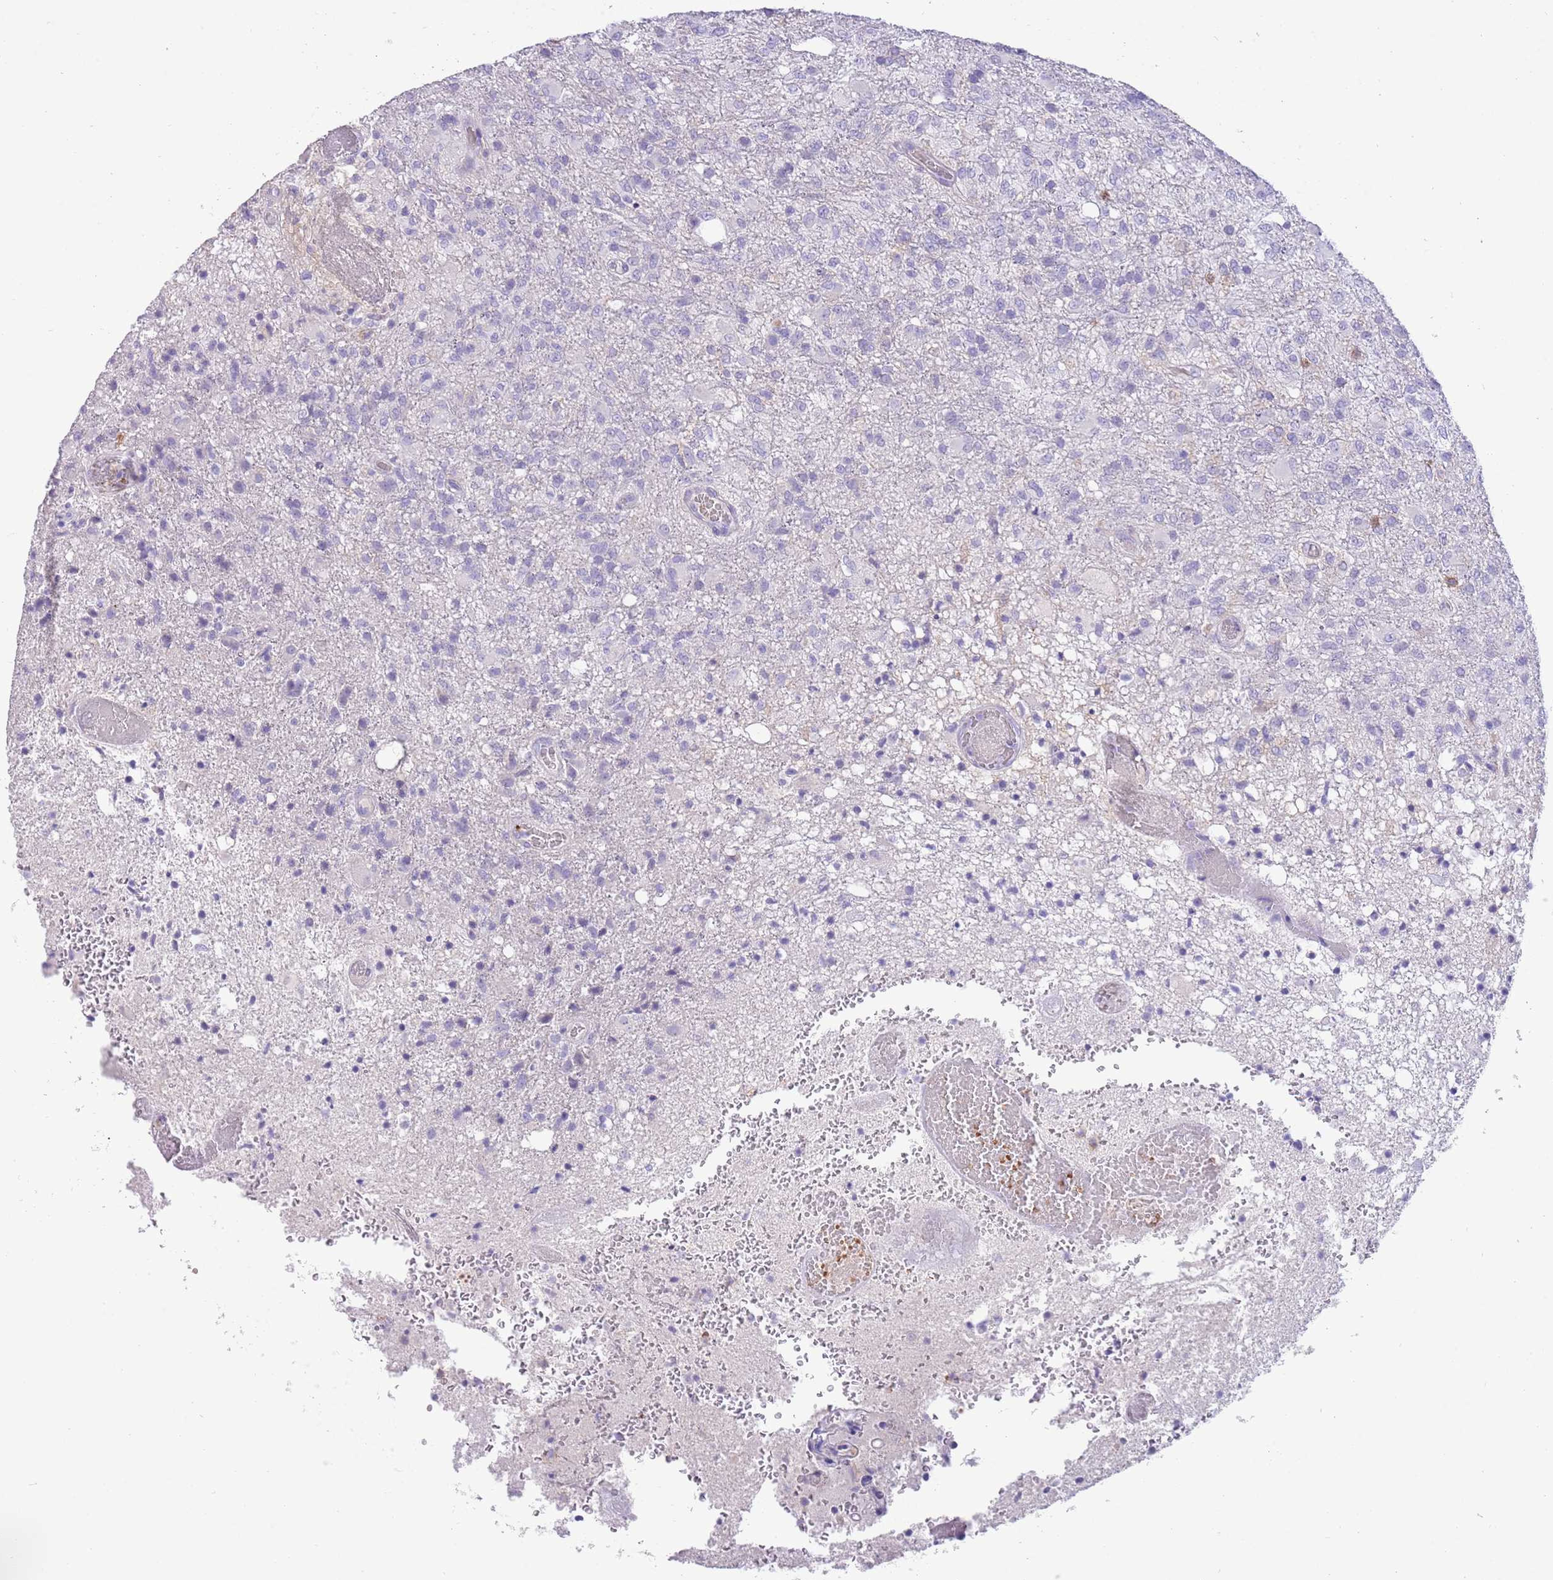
{"staining": {"intensity": "negative", "quantity": "none", "location": "none"}, "tissue": "glioma", "cell_type": "Tumor cells", "image_type": "cancer", "snomed": [{"axis": "morphology", "description": "Glioma, malignant, High grade"}, {"axis": "topography", "description": "Brain"}], "caption": "IHC of glioma demonstrates no staining in tumor cells.", "gene": "OR4Q3", "patient": {"sex": "female", "age": 74}}